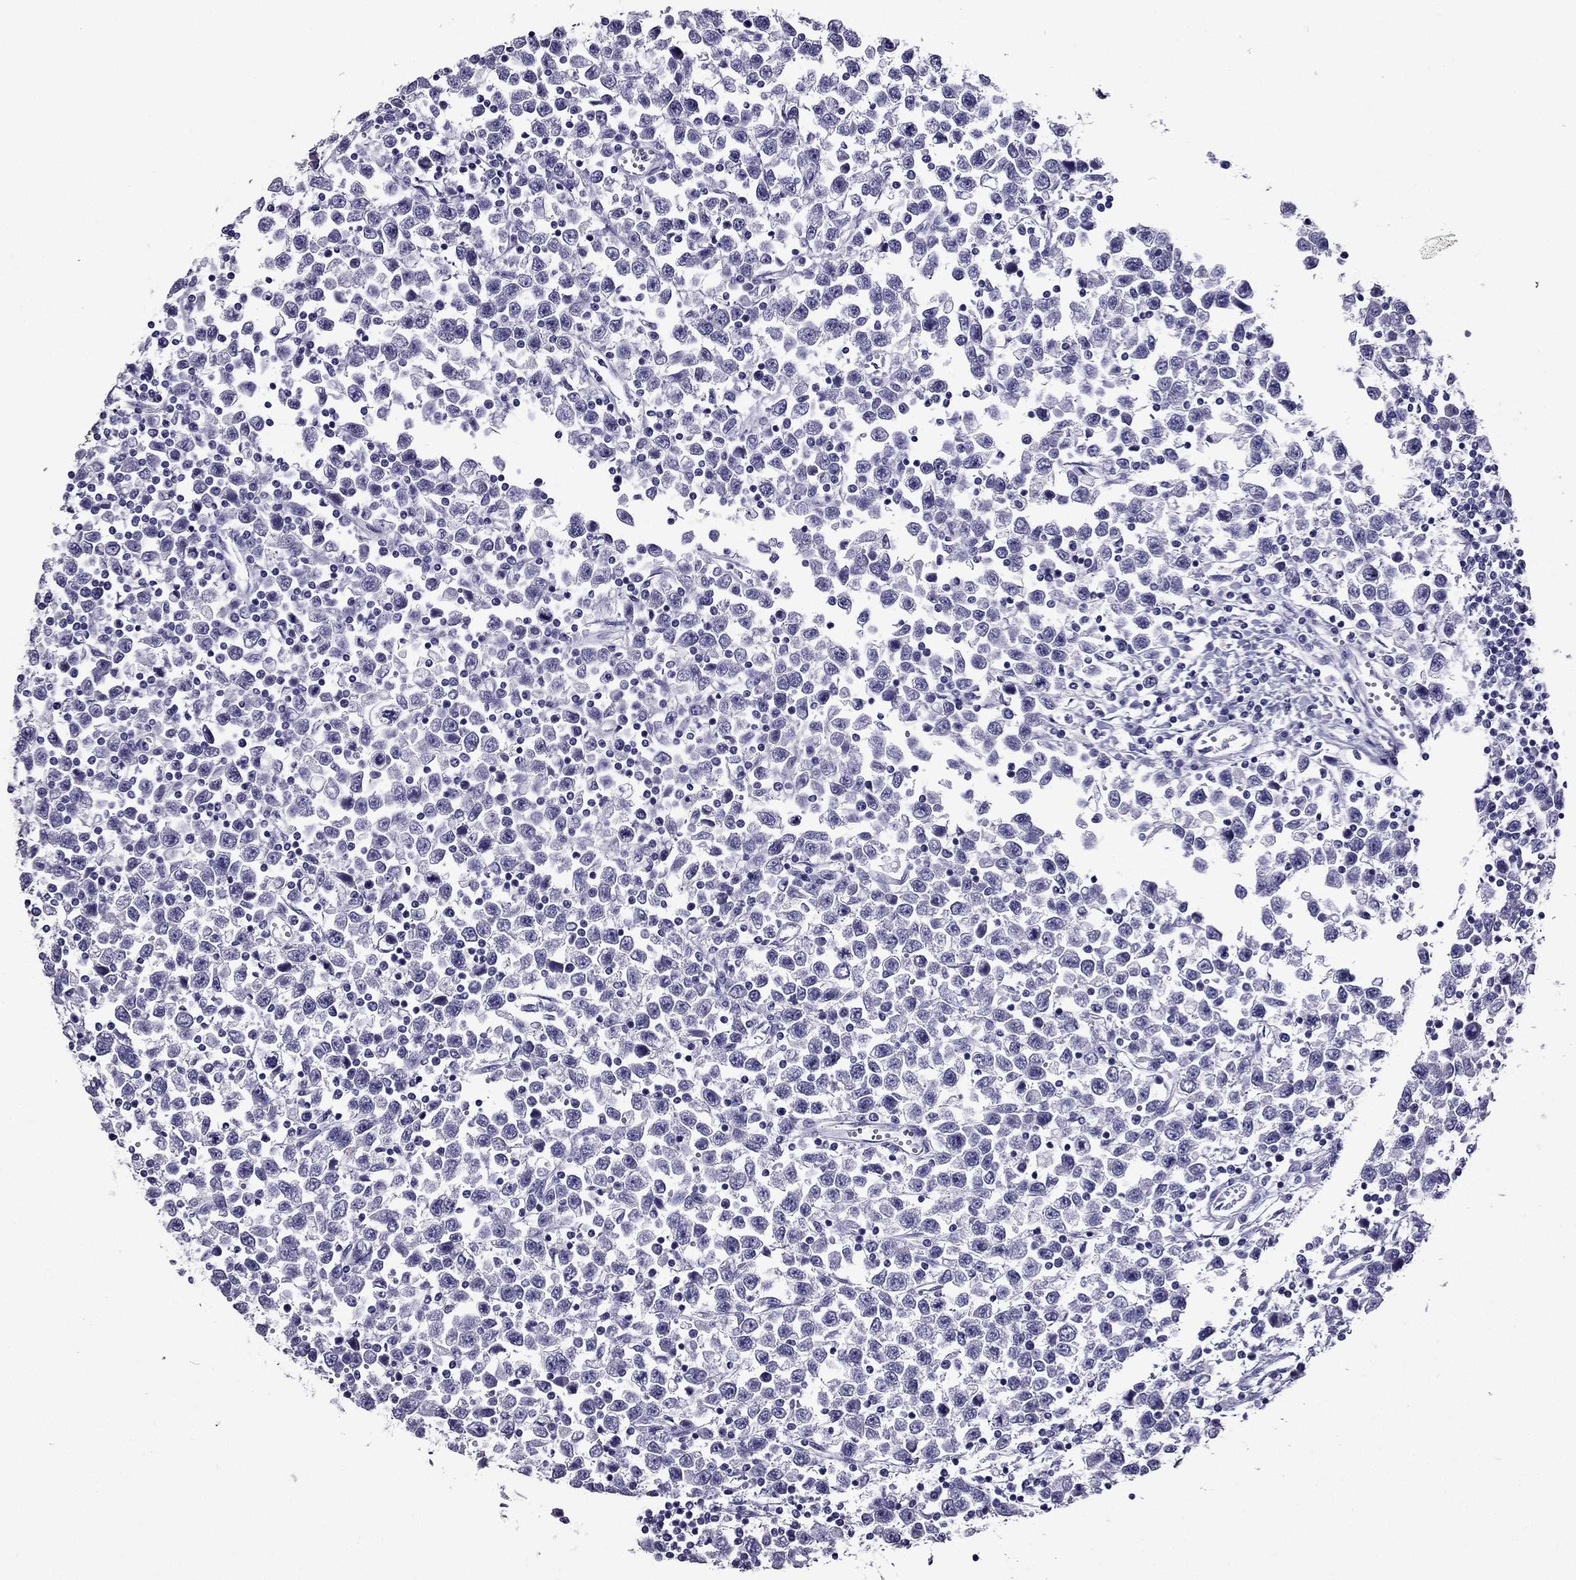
{"staining": {"intensity": "negative", "quantity": "none", "location": "none"}, "tissue": "testis cancer", "cell_type": "Tumor cells", "image_type": "cancer", "snomed": [{"axis": "morphology", "description": "Seminoma, NOS"}, {"axis": "topography", "description": "Testis"}], "caption": "A photomicrograph of human testis cancer (seminoma) is negative for staining in tumor cells.", "gene": "ZNF541", "patient": {"sex": "male", "age": 34}}